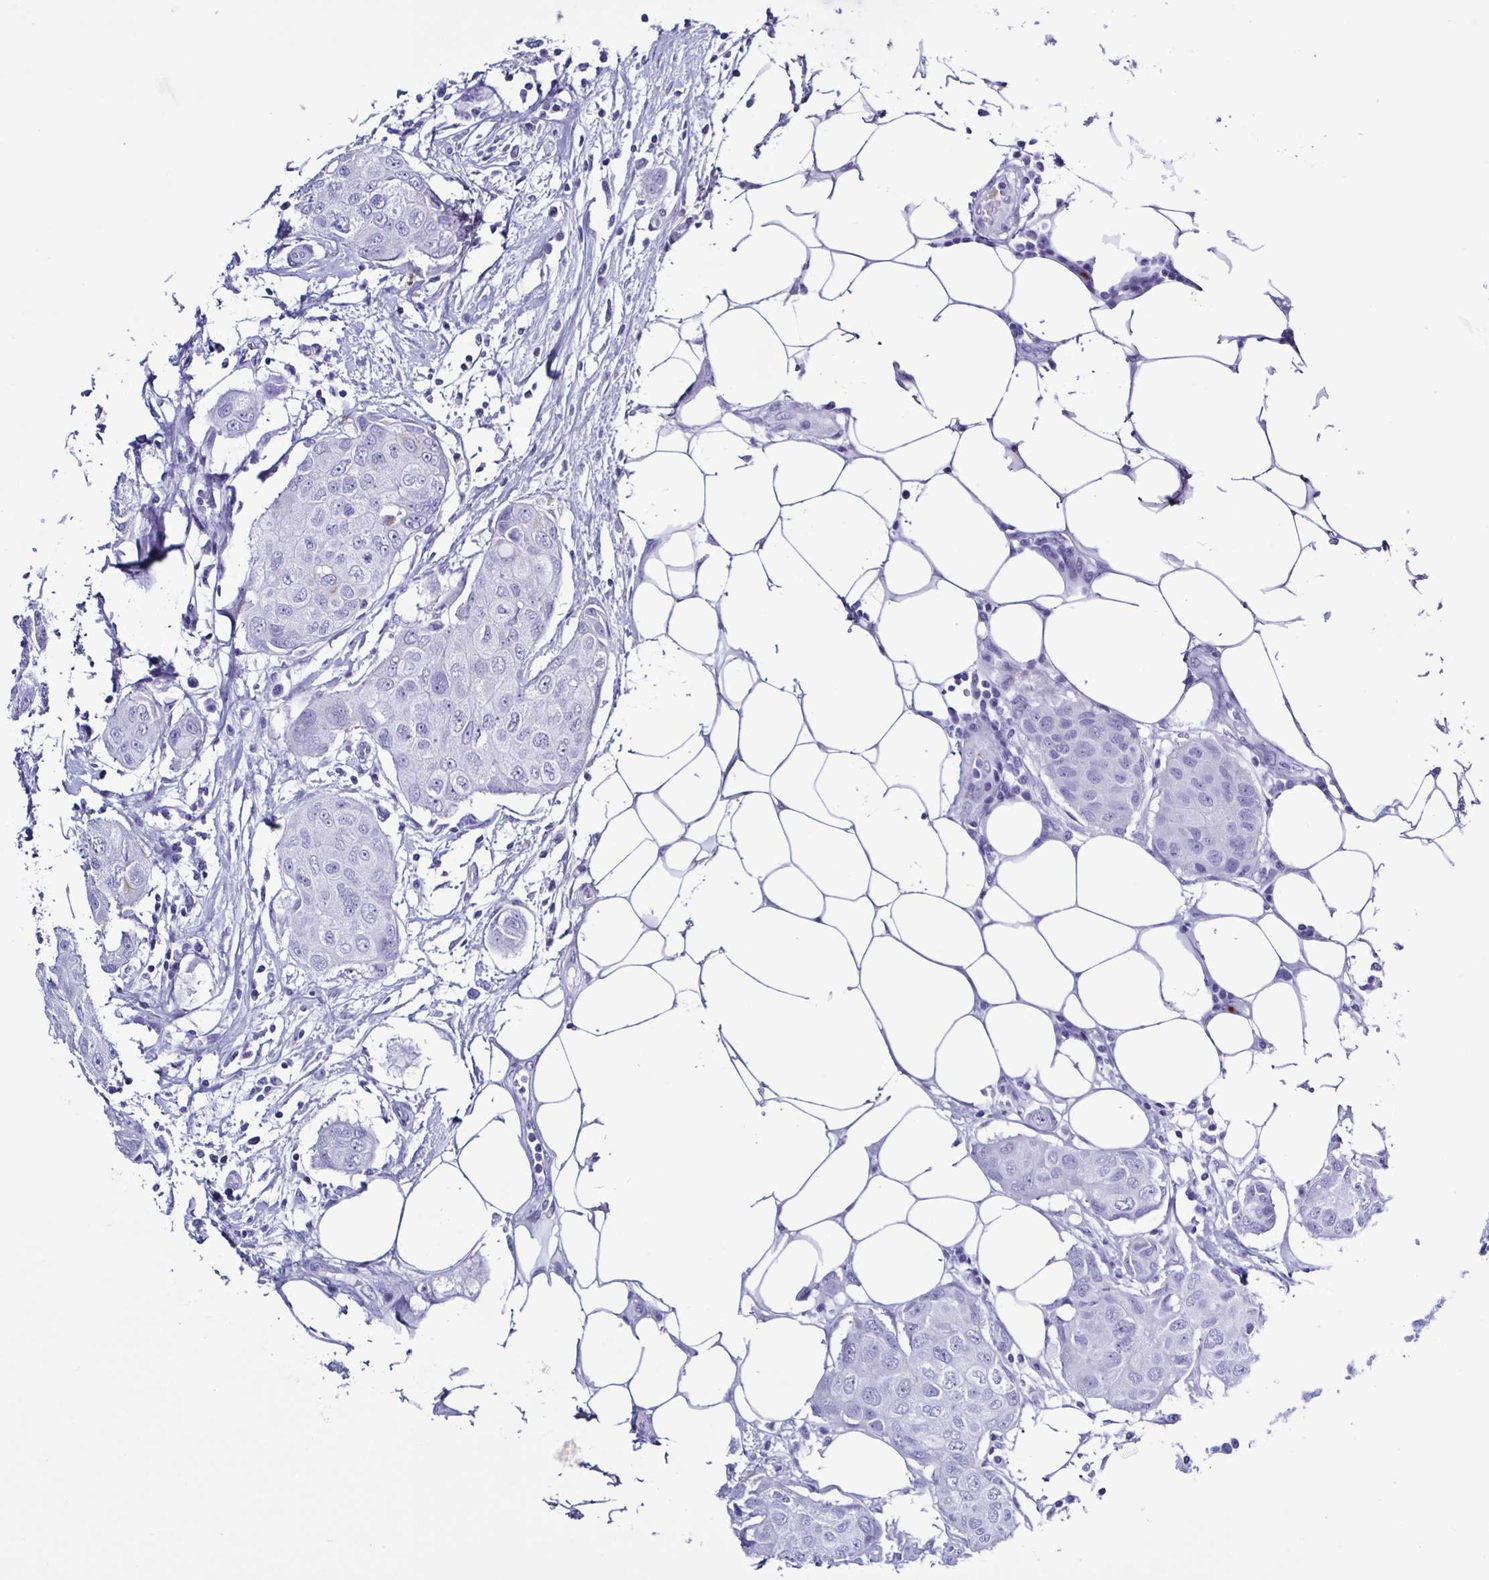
{"staining": {"intensity": "negative", "quantity": "none", "location": "none"}, "tissue": "breast cancer", "cell_type": "Tumor cells", "image_type": "cancer", "snomed": [{"axis": "morphology", "description": "Duct carcinoma"}, {"axis": "topography", "description": "Breast"}, {"axis": "topography", "description": "Lymph node"}], "caption": "High power microscopy histopathology image of an IHC image of invasive ductal carcinoma (breast), revealing no significant staining in tumor cells.", "gene": "LTF", "patient": {"sex": "female", "age": 80}}